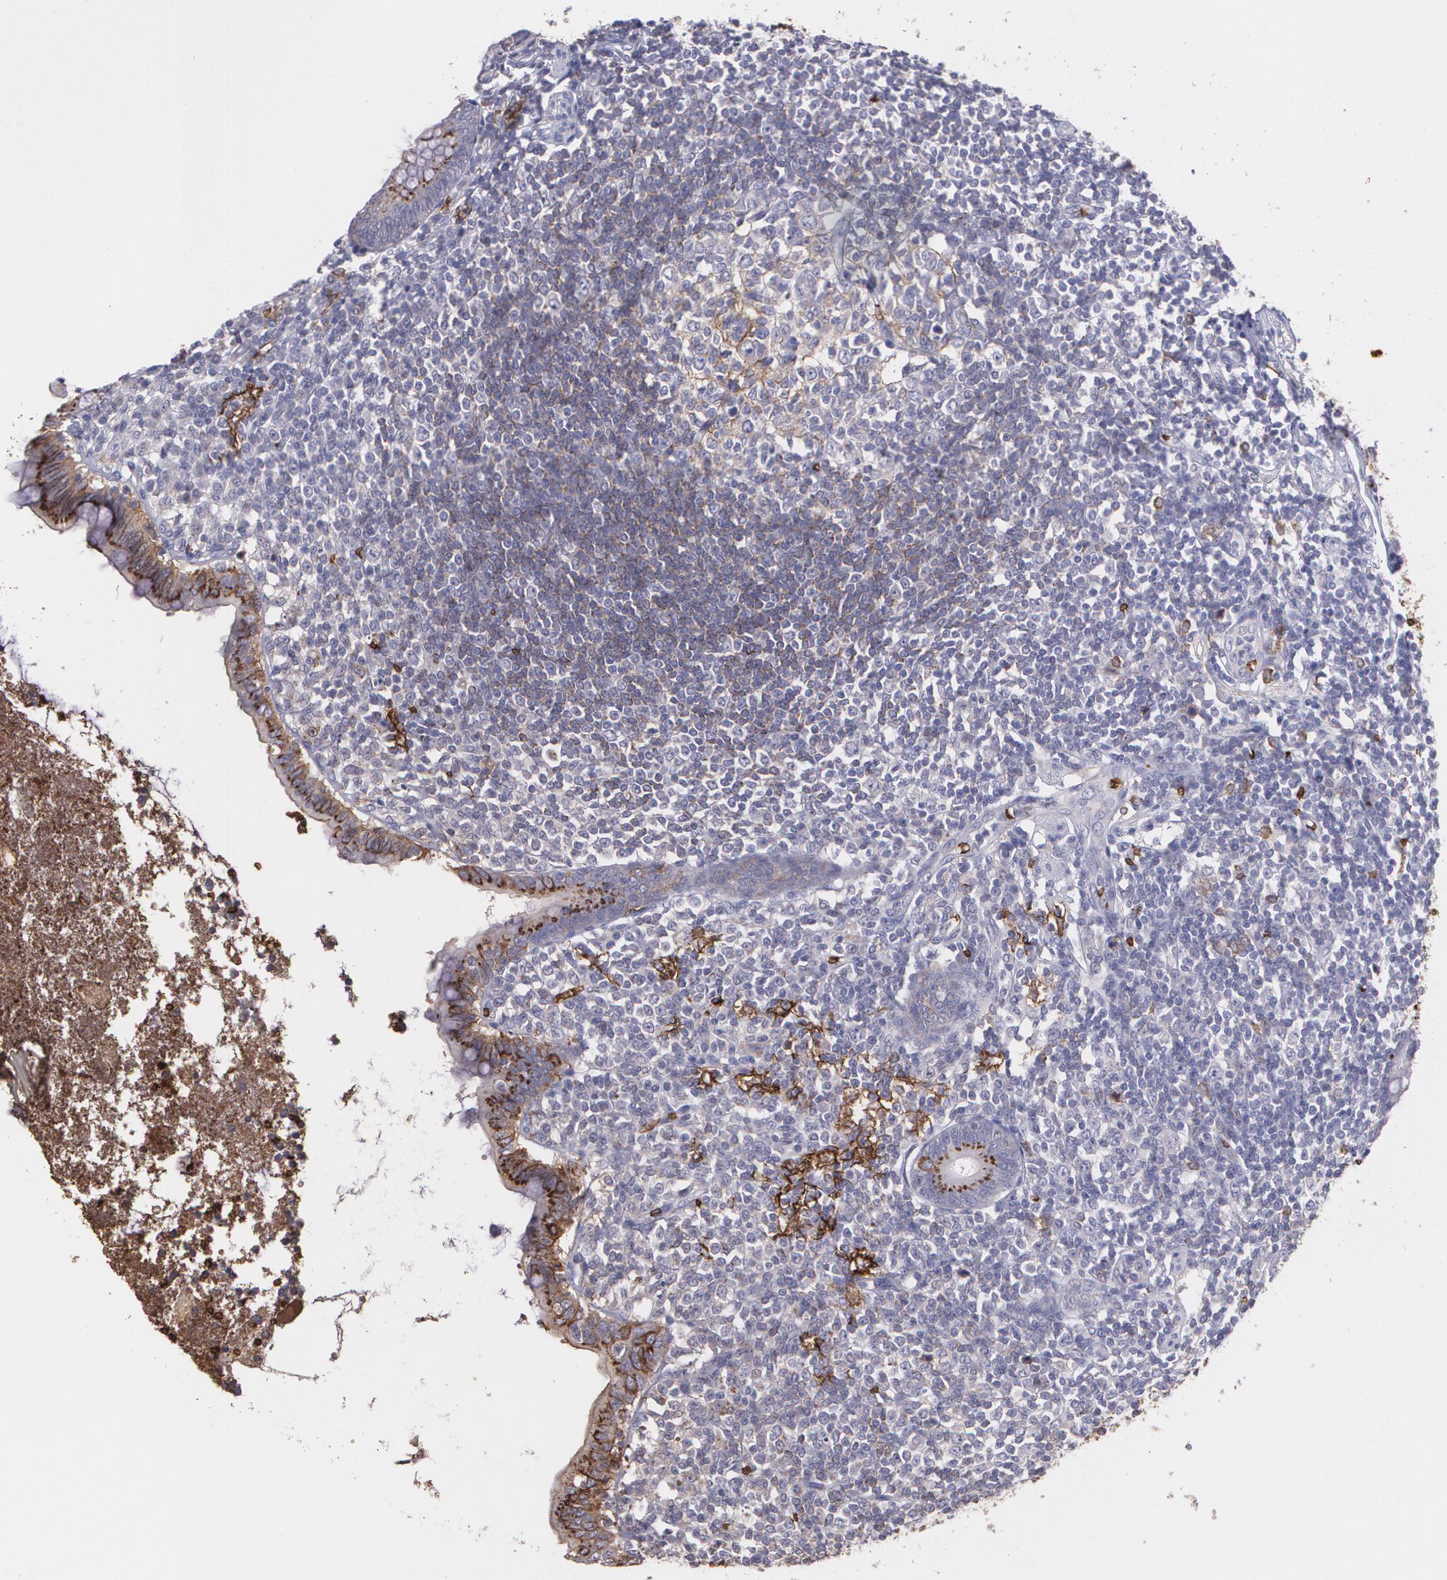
{"staining": {"intensity": "moderate", "quantity": ">75%", "location": "cytoplasmic/membranous"}, "tissue": "appendix", "cell_type": "Glandular cells", "image_type": "normal", "snomed": [{"axis": "morphology", "description": "Normal tissue, NOS"}, {"axis": "topography", "description": "Appendix"}], "caption": "Glandular cells display medium levels of moderate cytoplasmic/membranous staining in about >75% of cells in unremarkable human appendix.", "gene": "SLC2A1", "patient": {"sex": "female", "age": 66}}